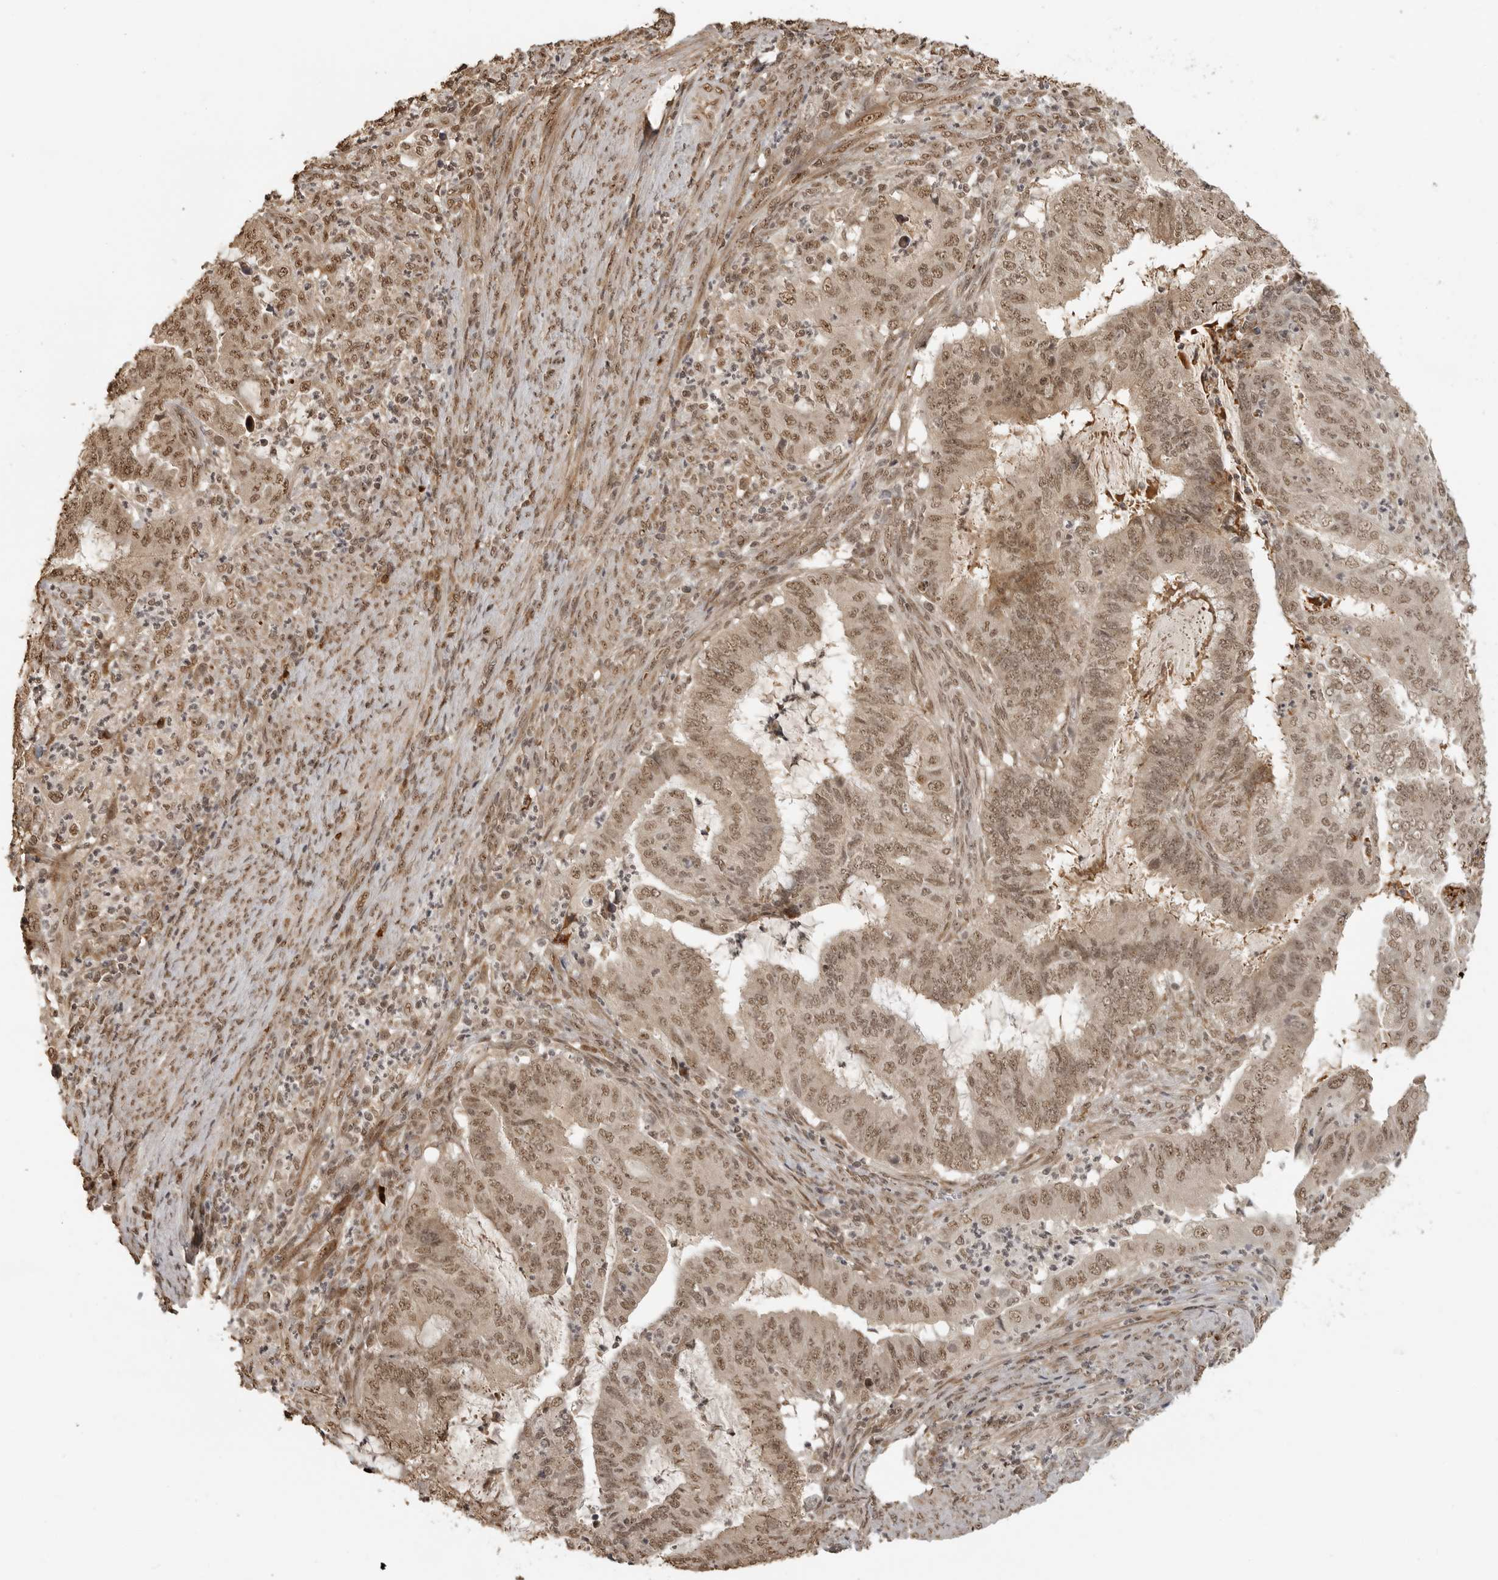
{"staining": {"intensity": "moderate", "quantity": ">75%", "location": "nuclear"}, "tissue": "endometrial cancer", "cell_type": "Tumor cells", "image_type": "cancer", "snomed": [{"axis": "morphology", "description": "Adenocarcinoma, NOS"}, {"axis": "topography", "description": "Endometrium"}], "caption": "Human adenocarcinoma (endometrial) stained with a brown dye demonstrates moderate nuclear positive expression in about >75% of tumor cells.", "gene": "CLOCK", "patient": {"sex": "female", "age": 51}}